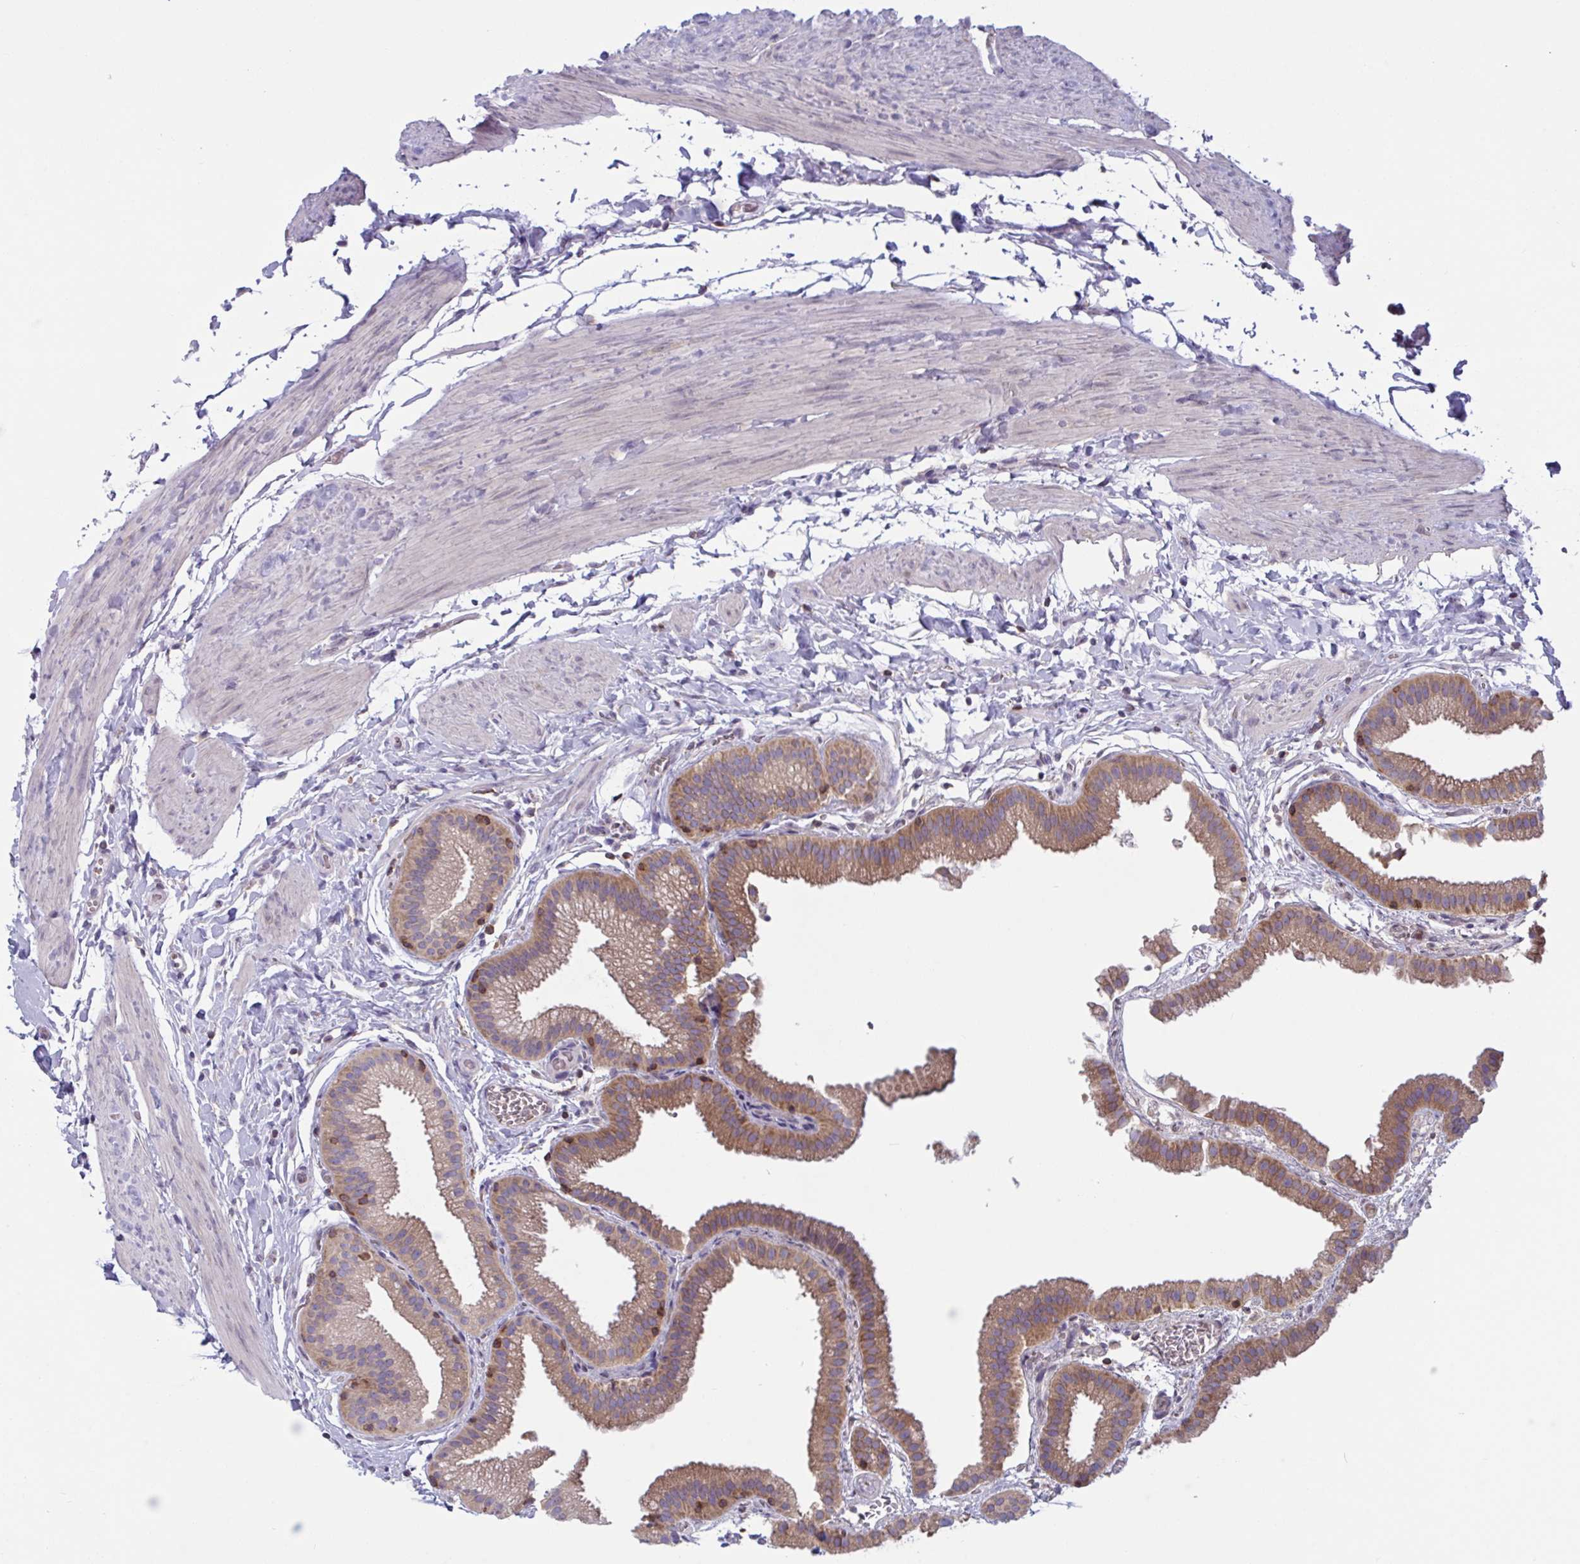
{"staining": {"intensity": "moderate", "quantity": "25%-75%", "location": "cytoplasmic/membranous"}, "tissue": "gallbladder", "cell_type": "Glandular cells", "image_type": "normal", "snomed": [{"axis": "morphology", "description": "Normal tissue, NOS"}, {"axis": "topography", "description": "Gallbladder"}], "caption": "Normal gallbladder was stained to show a protein in brown. There is medium levels of moderate cytoplasmic/membranous positivity in about 25%-75% of glandular cells.", "gene": "TANK", "patient": {"sex": "female", "age": 63}}